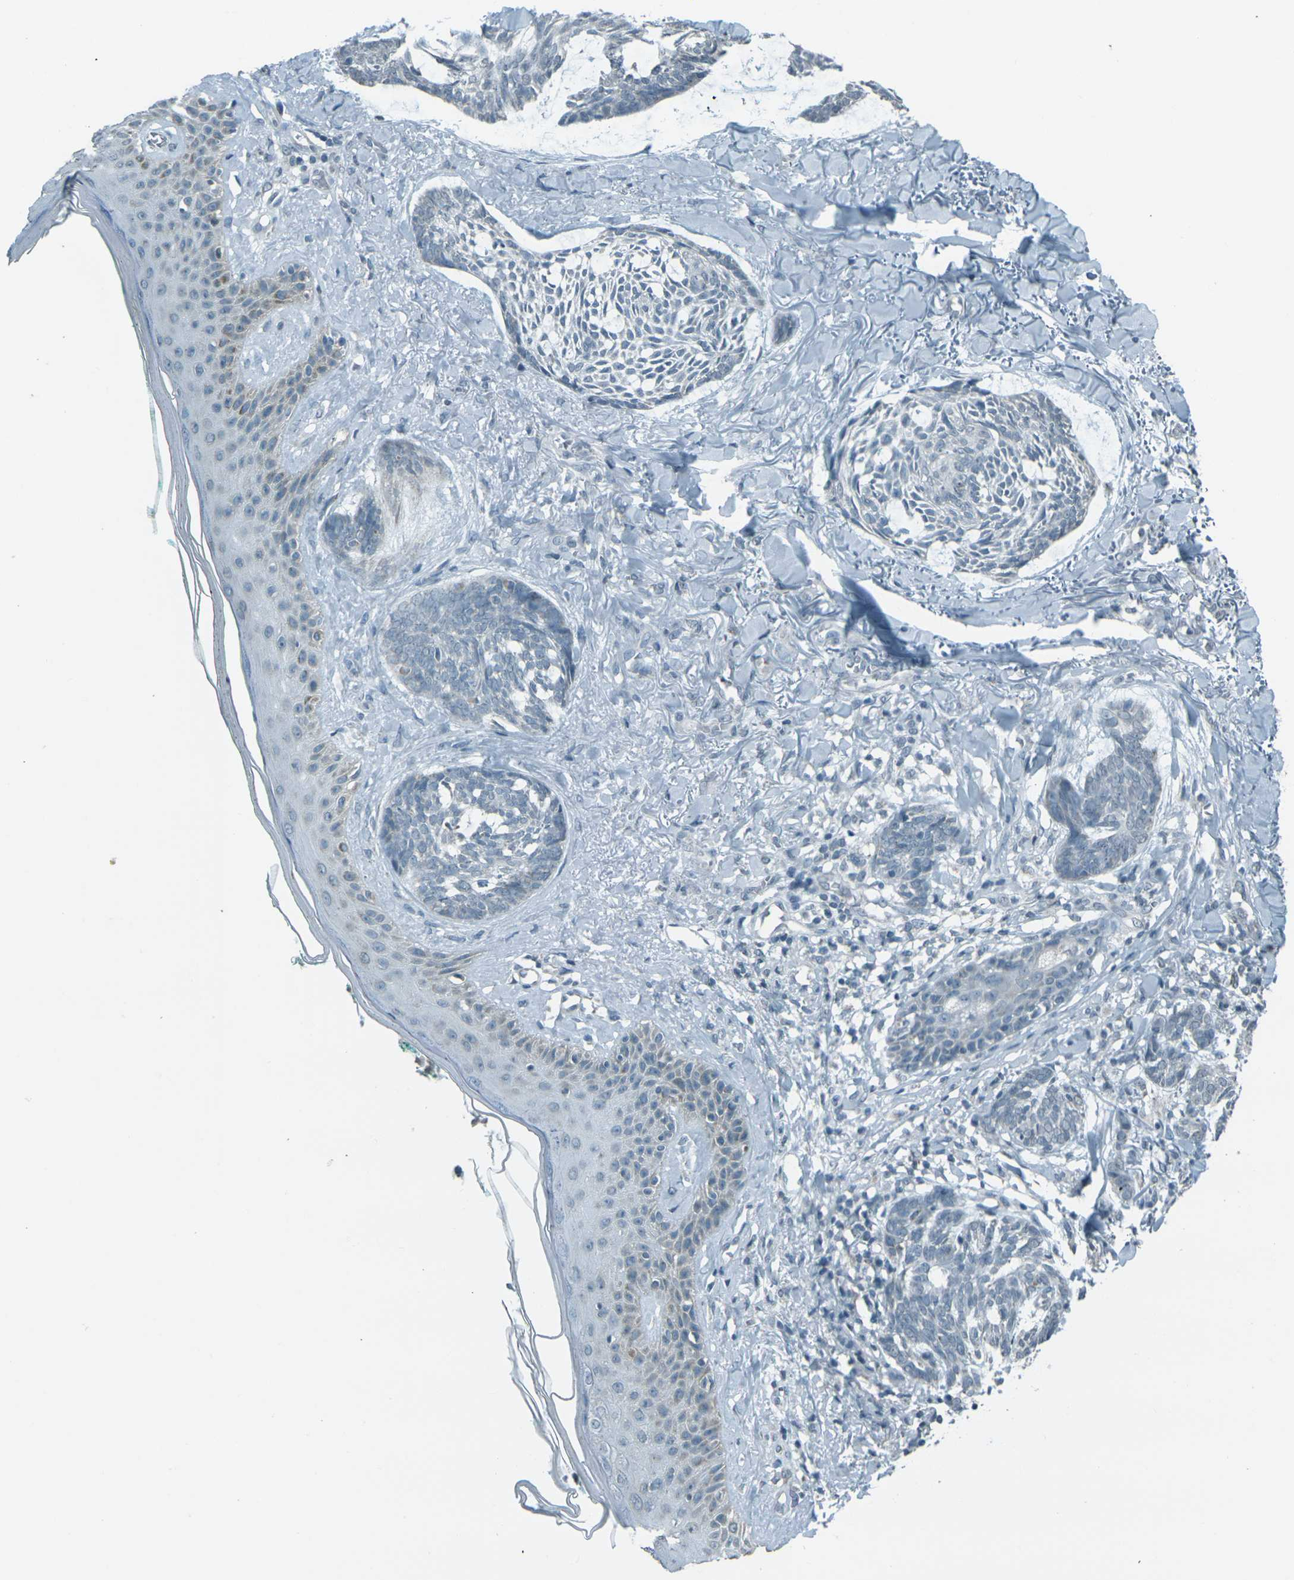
{"staining": {"intensity": "negative", "quantity": "none", "location": "none"}, "tissue": "skin cancer", "cell_type": "Tumor cells", "image_type": "cancer", "snomed": [{"axis": "morphology", "description": "Basal cell carcinoma"}, {"axis": "topography", "description": "Skin"}], "caption": "IHC photomicrograph of neoplastic tissue: human skin cancer stained with DAB (3,3'-diaminobenzidine) displays no significant protein staining in tumor cells.", "gene": "H2BC1", "patient": {"sex": "male", "age": 43}}